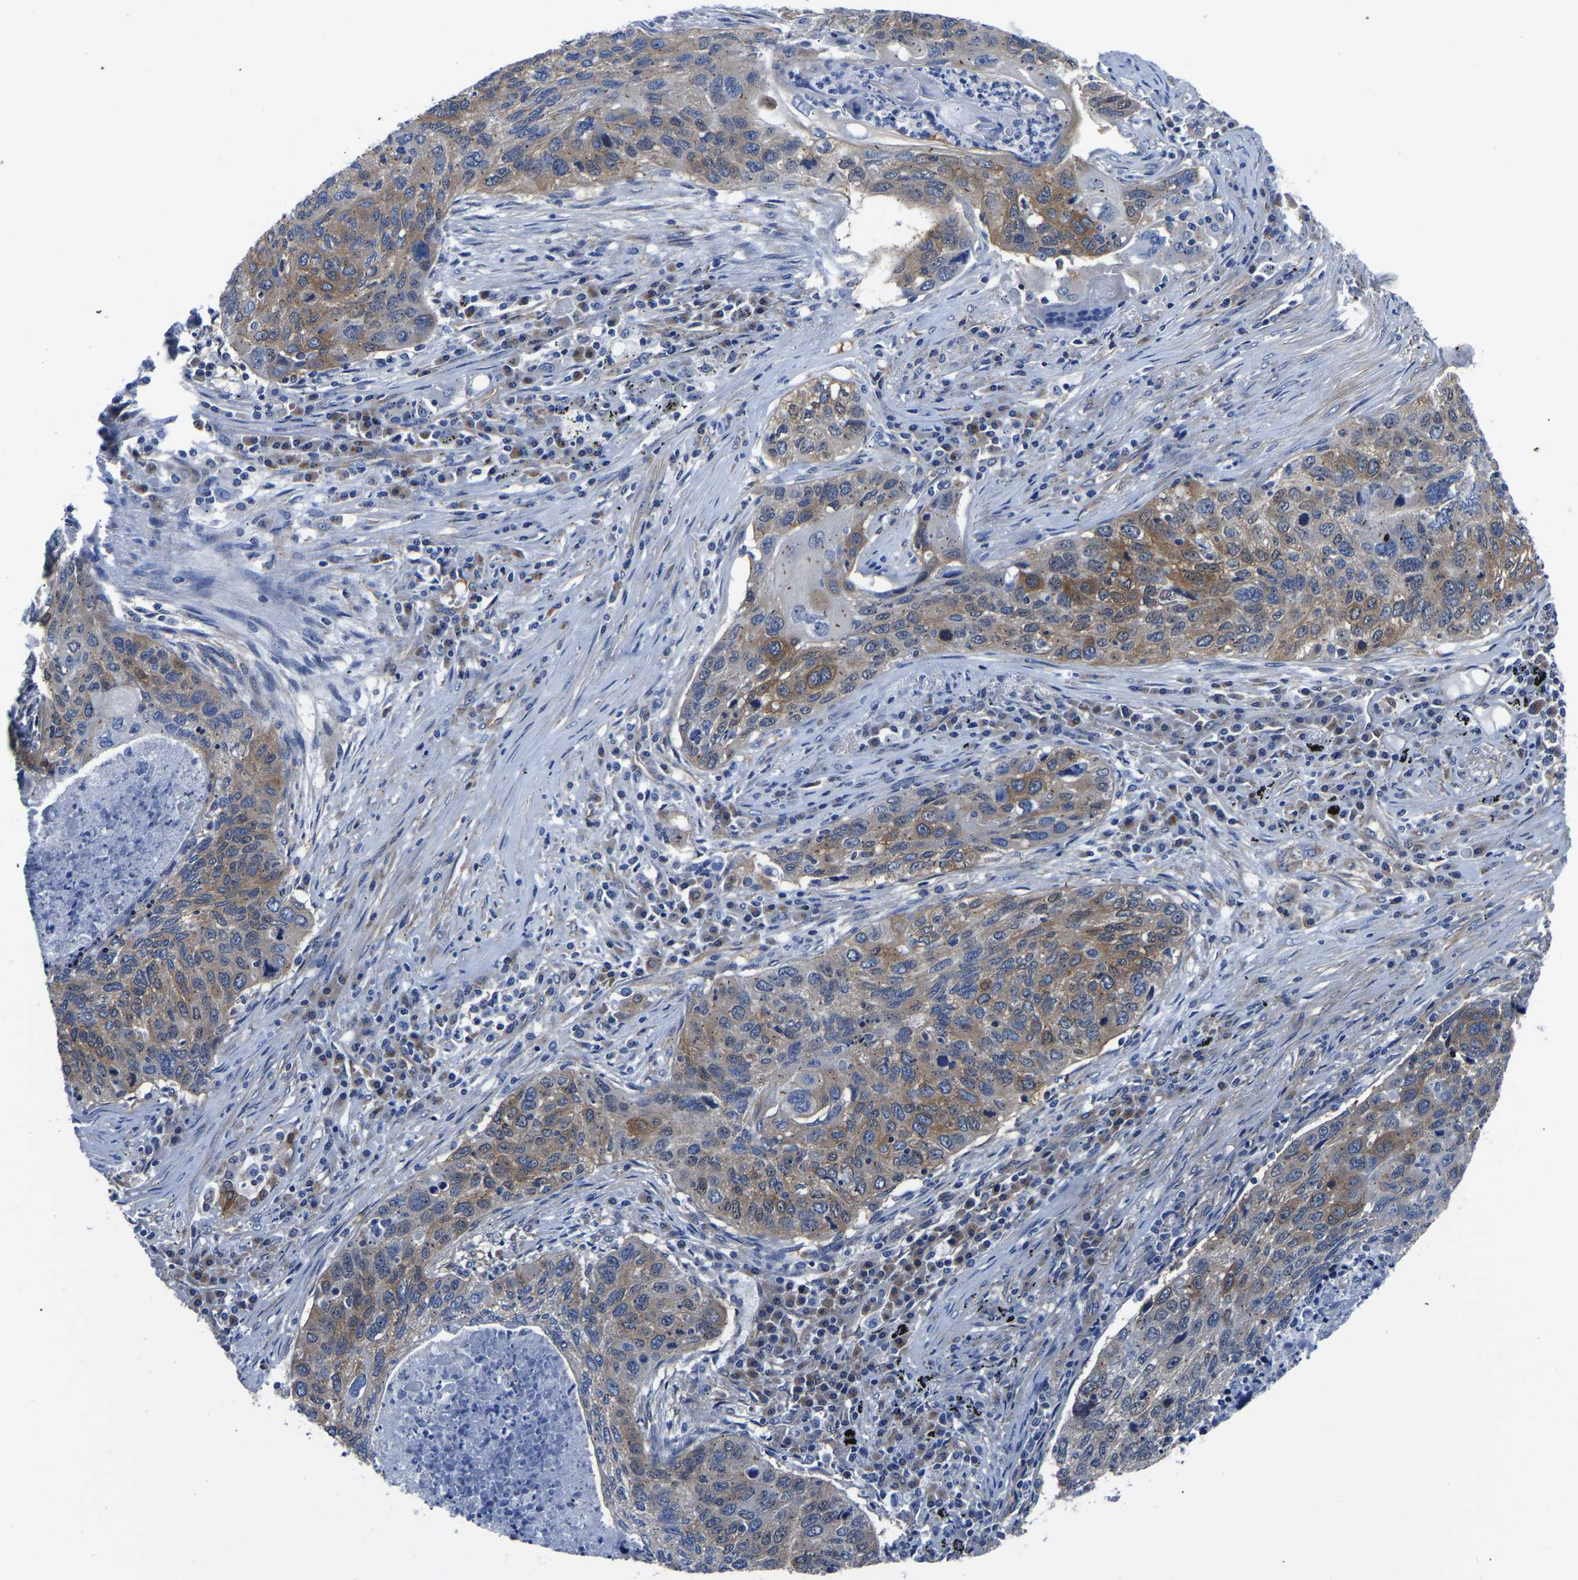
{"staining": {"intensity": "moderate", "quantity": "25%-75%", "location": "cytoplasmic/membranous"}, "tissue": "lung cancer", "cell_type": "Tumor cells", "image_type": "cancer", "snomed": [{"axis": "morphology", "description": "Squamous cell carcinoma, NOS"}, {"axis": "topography", "description": "Lung"}], "caption": "High-power microscopy captured an immunohistochemistry photomicrograph of lung squamous cell carcinoma, revealing moderate cytoplasmic/membranous staining in approximately 25%-75% of tumor cells.", "gene": "TFG", "patient": {"sex": "female", "age": 63}}